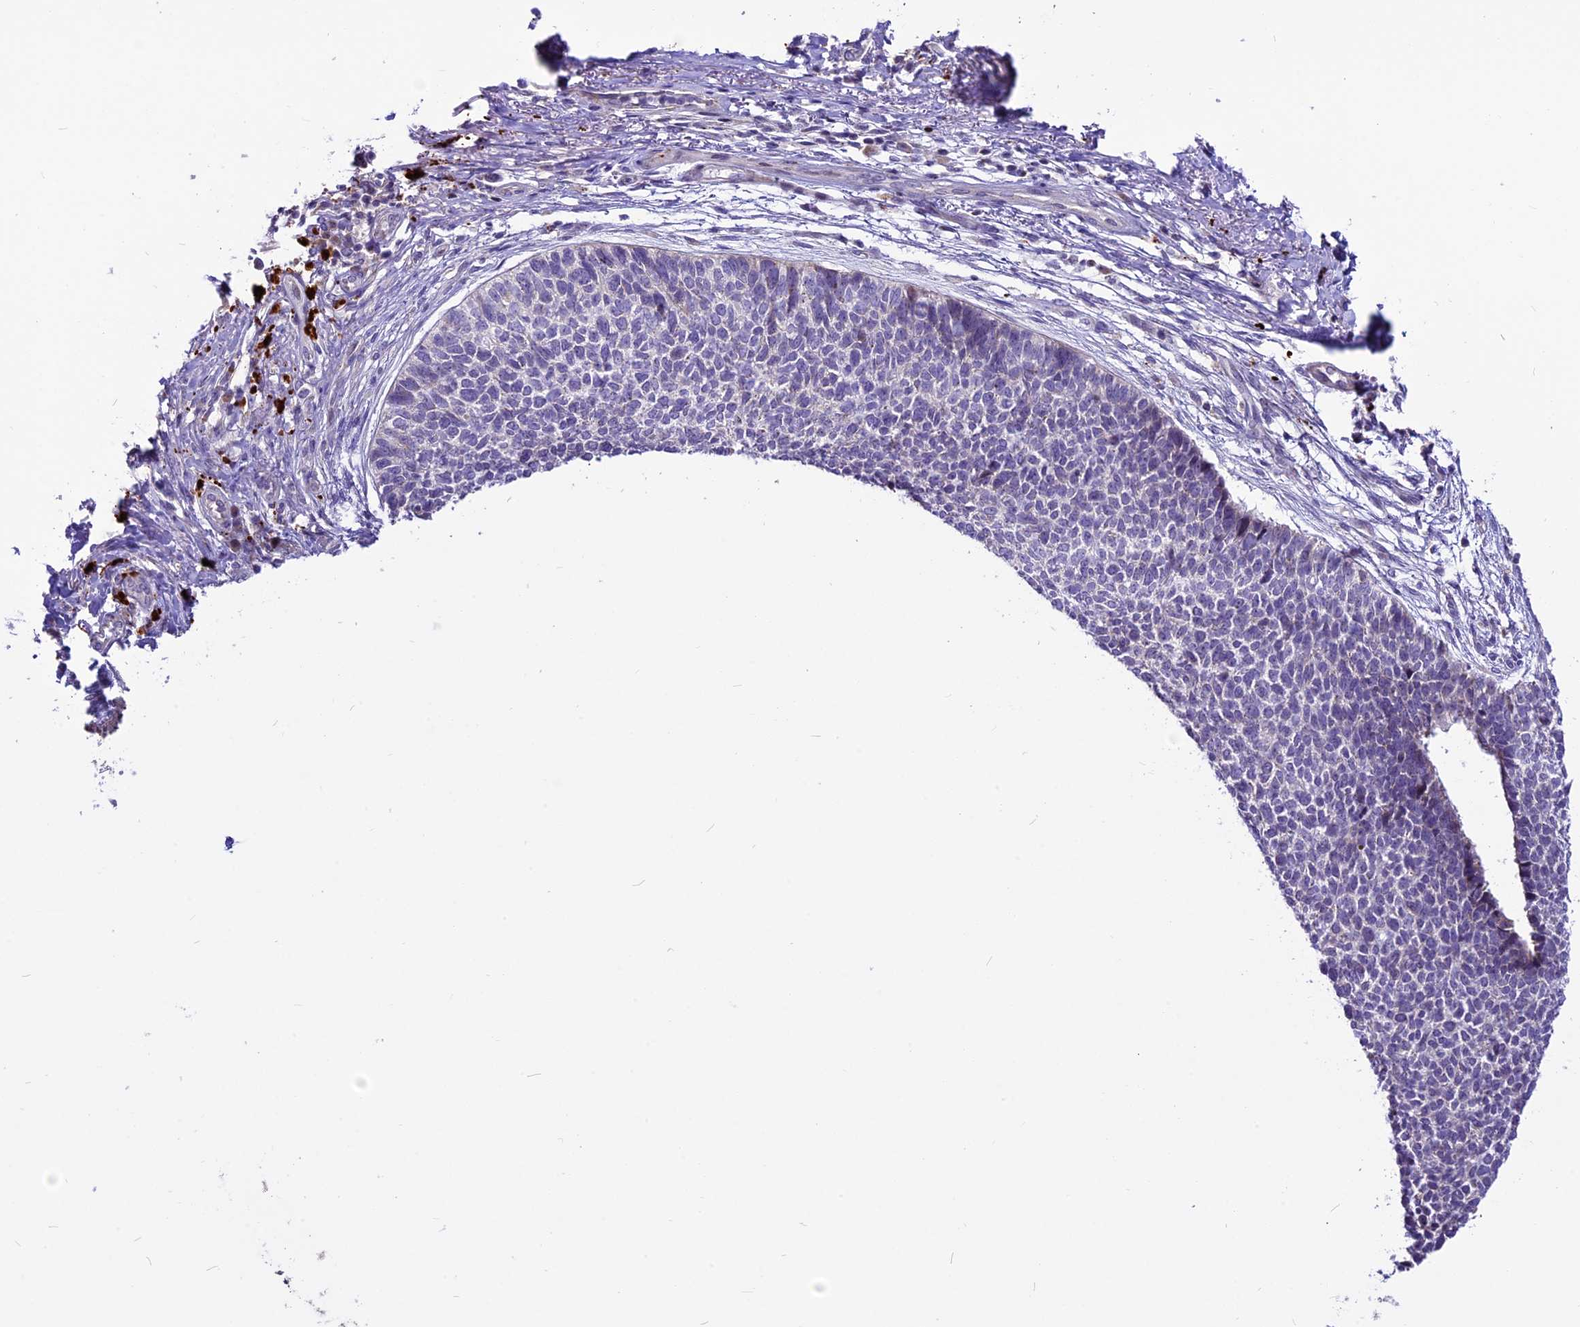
{"staining": {"intensity": "negative", "quantity": "none", "location": "none"}, "tissue": "skin cancer", "cell_type": "Tumor cells", "image_type": "cancer", "snomed": [{"axis": "morphology", "description": "Basal cell carcinoma"}, {"axis": "topography", "description": "Skin"}], "caption": "High power microscopy photomicrograph of an immunohistochemistry (IHC) photomicrograph of skin basal cell carcinoma, revealing no significant positivity in tumor cells. (Immunohistochemistry (ihc), brightfield microscopy, high magnification).", "gene": "THRSP", "patient": {"sex": "female", "age": 84}}